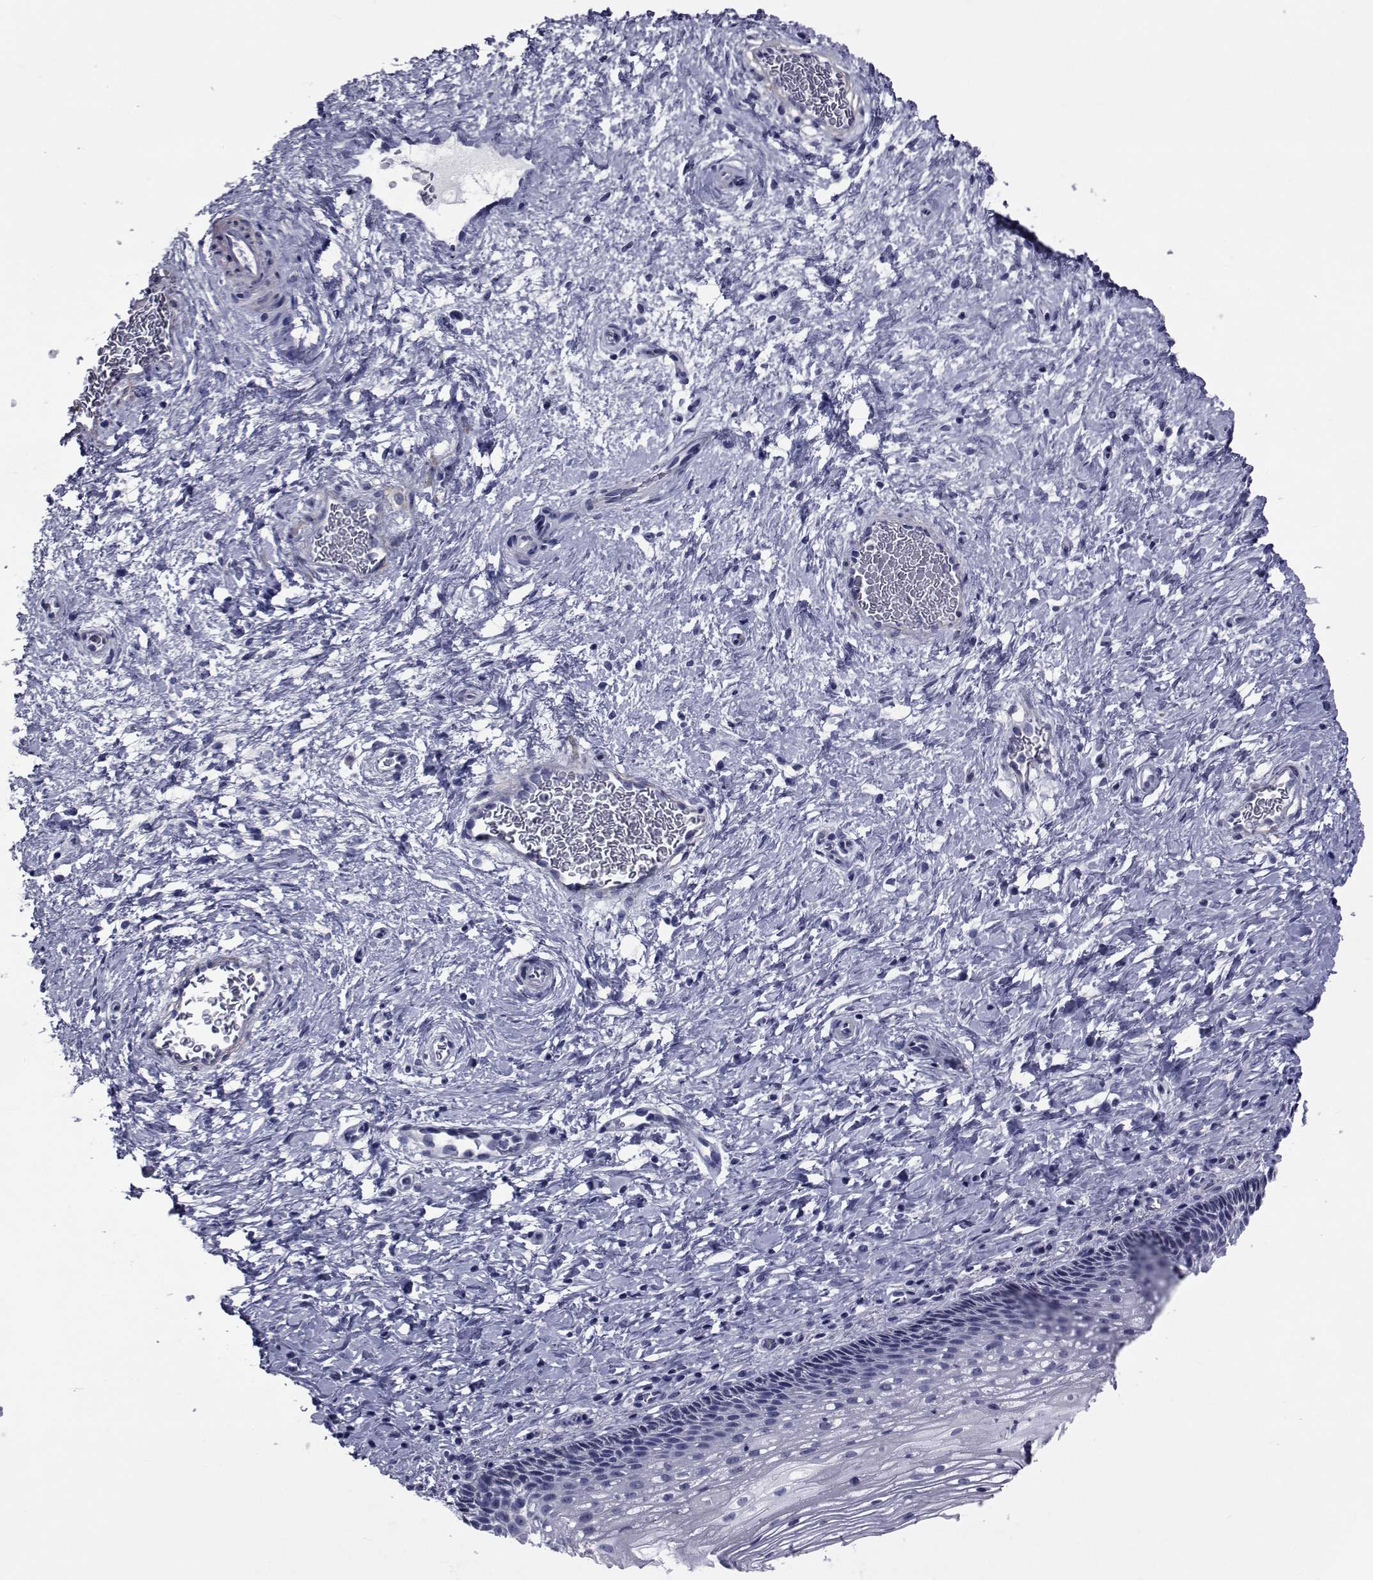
{"staining": {"intensity": "negative", "quantity": "none", "location": "none"}, "tissue": "cervix", "cell_type": "Glandular cells", "image_type": "normal", "snomed": [{"axis": "morphology", "description": "Normal tissue, NOS"}, {"axis": "topography", "description": "Cervix"}], "caption": "IHC histopathology image of benign cervix stained for a protein (brown), which reveals no expression in glandular cells.", "gene": "GKAP1", "patient": {"sex": "female", "age": 34}}